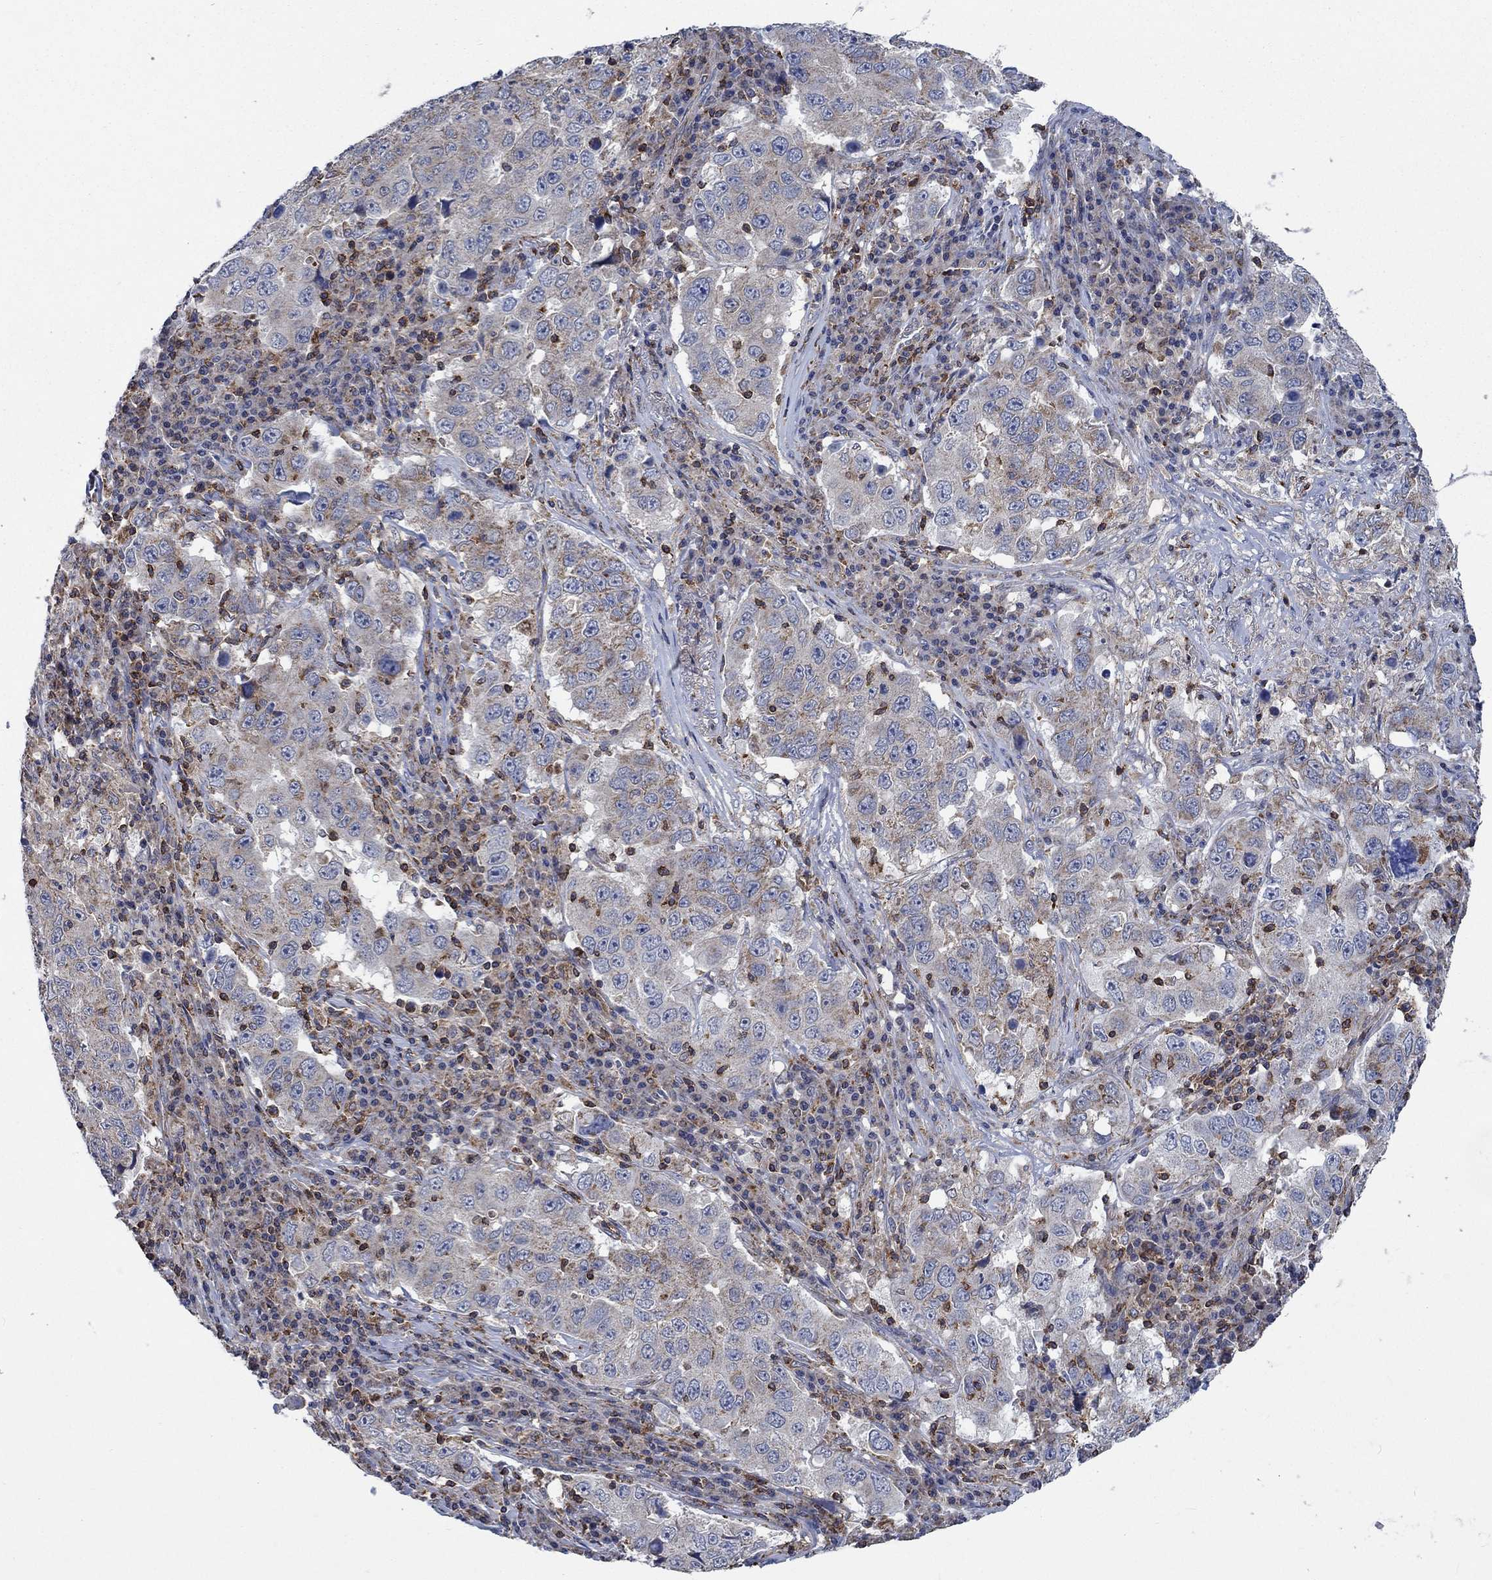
{"staining": {"intensity": "weak", "quantity": "<25%", "location": "cytoplasmic/membranous"}, "tissue": "lung cancer", "cell_type": "Tumor cells", "image_type": "cancer", "snomed": [{"axis": "morphology", "description": "Adenocarcinoma, NOS"}, {"axis": "topography", "description": "Lung"}], "caption": "There is no significant expression in tumor cells of lung cancer.", "gene": "STXBP6", "patient": {"sex": "male", "age": 73}}